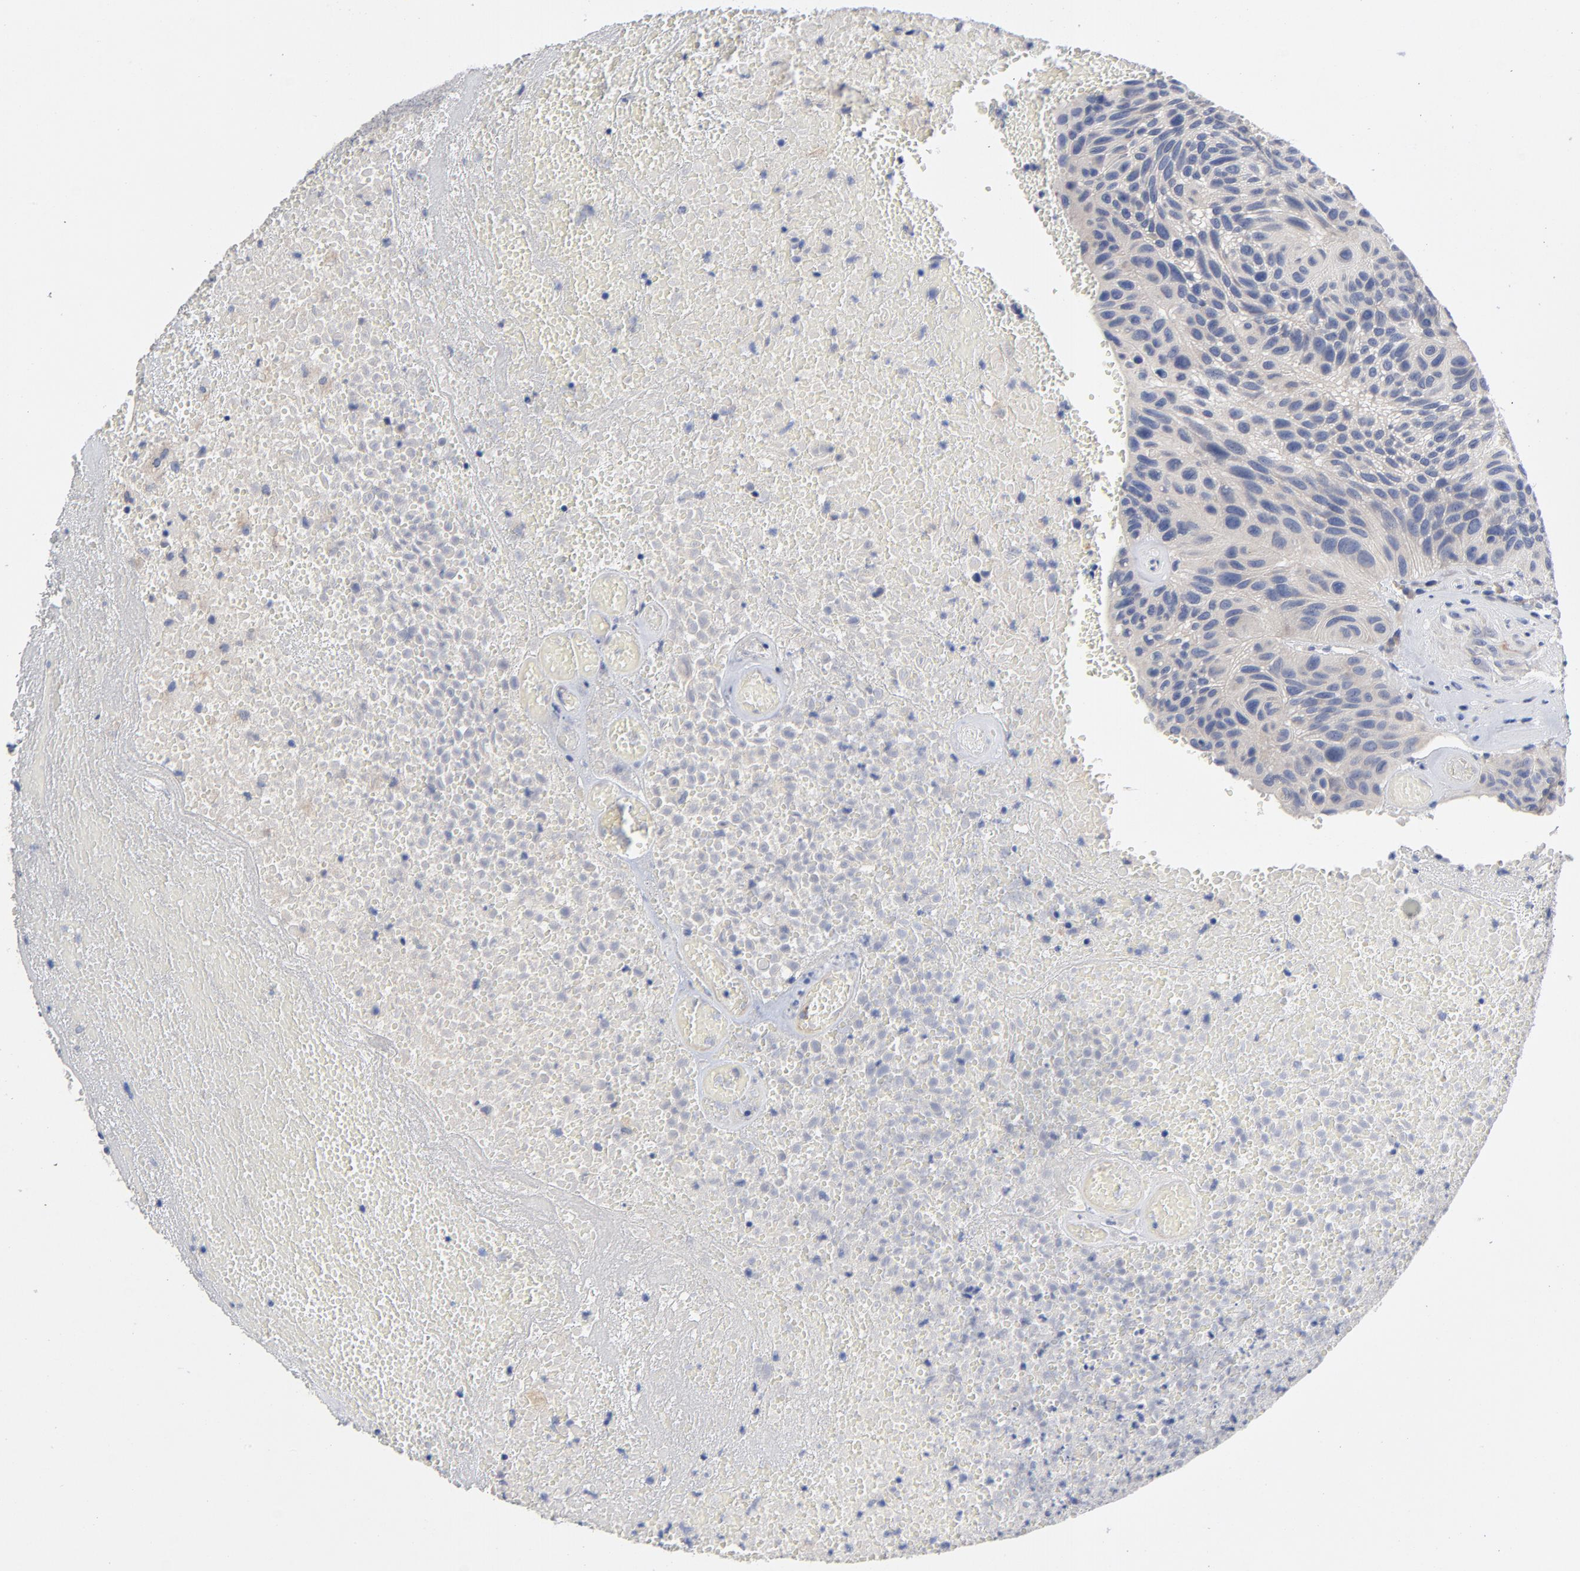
{"staining": {"intensity": "negative", "quantity": "none", "location": "none"}, "tissue": "urothelial cancer", "cell_type": "Tumor cells", "image_type": "cancer", "snomed": [{"axis": "morphology", "description": "Urothelial carcinoma, High grade"}, {"axis": "topography", "description": "Urinary bladder"}], "caption": "Tumor cells are negative for protein expression in human urothelial cancer. (DAB (3,3'-diaminobenzidine) IHC, high magnification).", "gene": "CCDC134", "patient": {"sex": "male", "age": 66}}